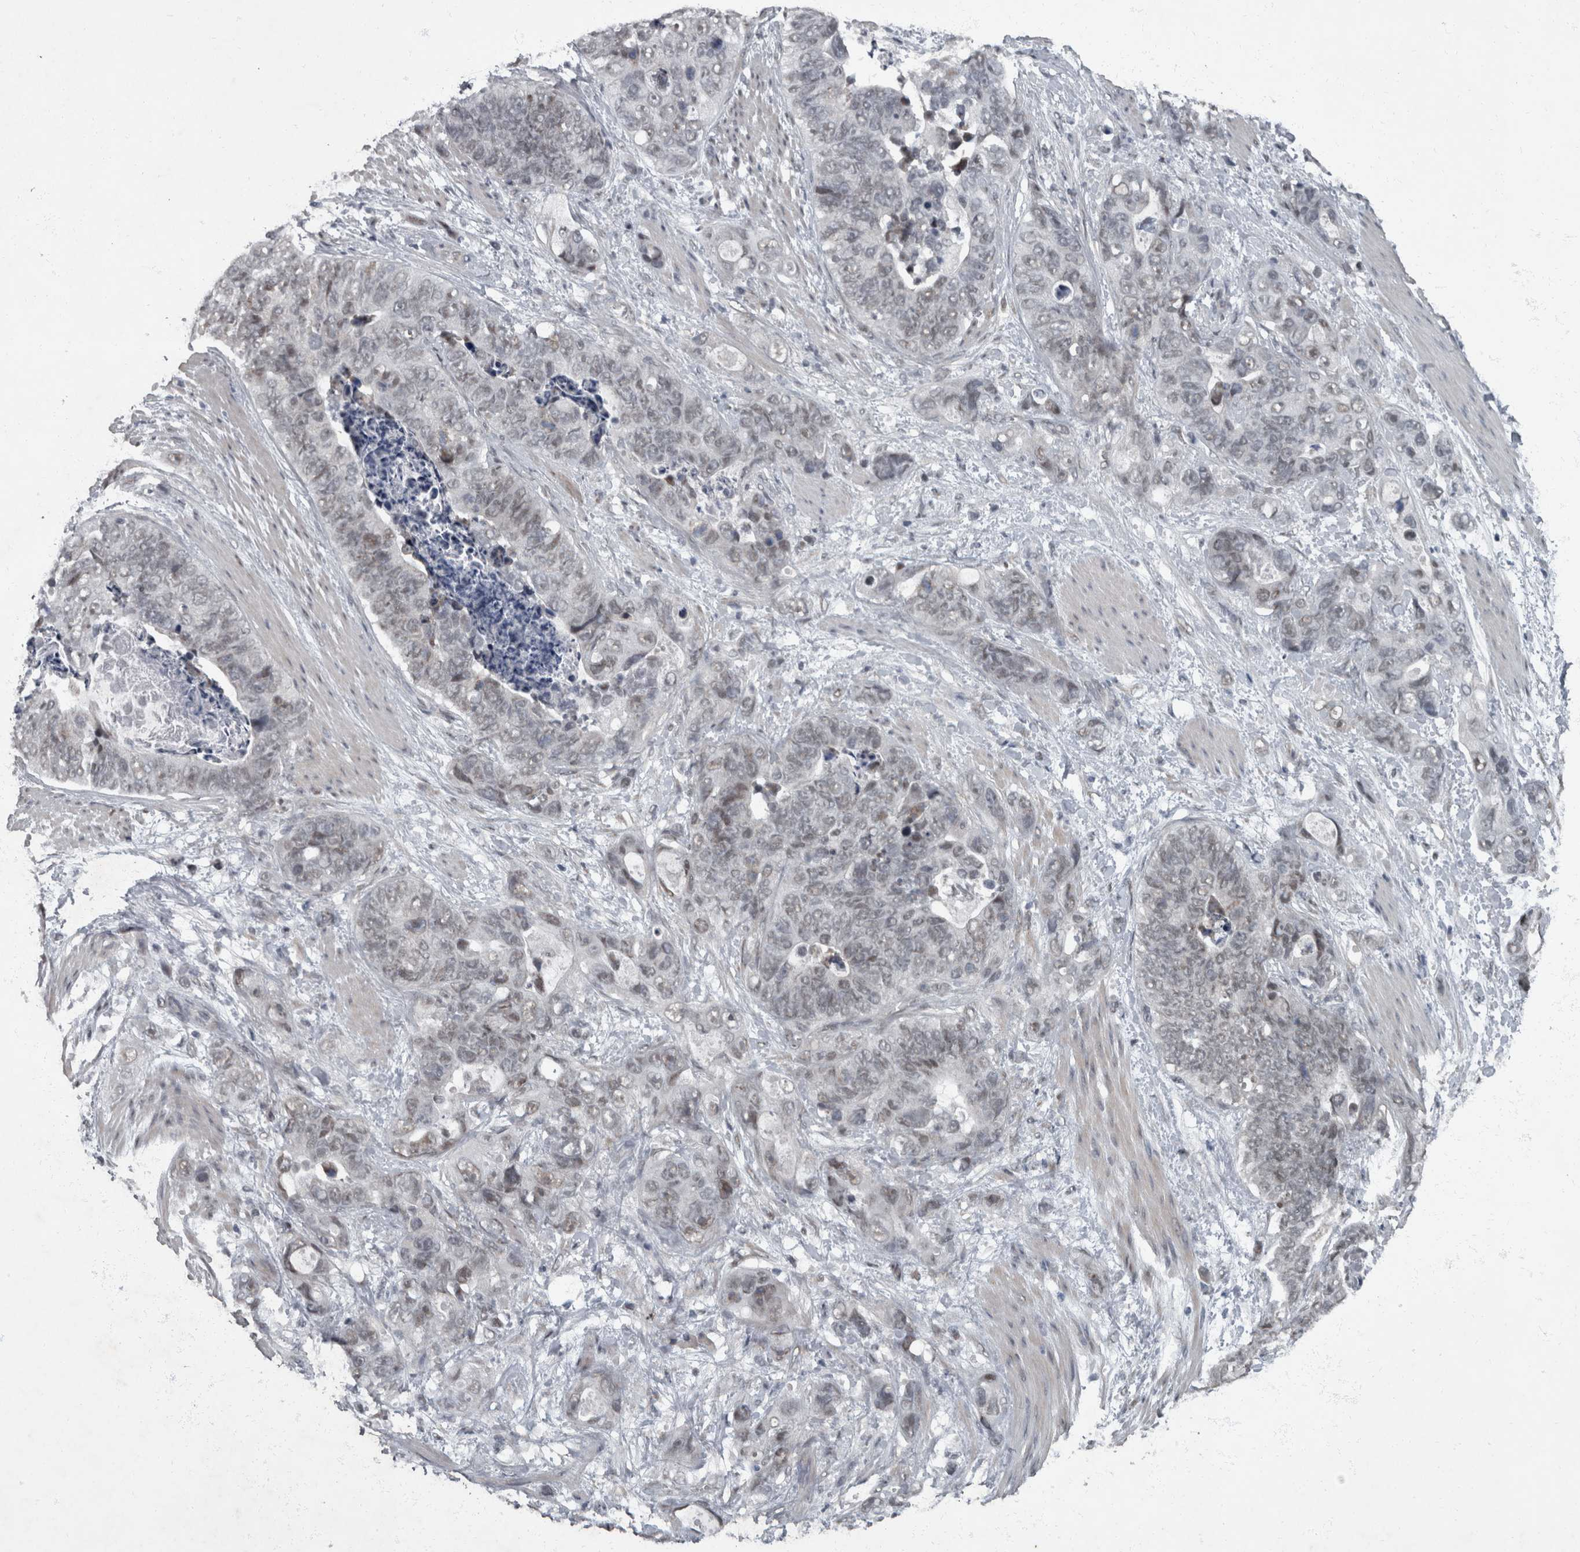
{"staining": {"intensity": "weak", "quantity": "25%-75%", "location": "nuclear"}, "tissue": "stomach cancer", "cell_type": "Tumor cells", "image_type": "cancer", "snomed": [{"axis": "morphology", "description": "Normal tissue, NOS"}, {"axis": "morphology", "description": "Adenocarcinoma, NOS"}, {"axis": "topography", "description": "Stomach"}], "caption": "This photomicrograph demonstrates adenocarcinoma (stomach) stained with immunohistochemistry (IHC) to label a protein in brown. The nuclear of tumor cells show weak positivity for the protein. Nuclei are counter-stained blue.", "gene": "WDR33", "patient": {"sex": "female", "age": 89}}